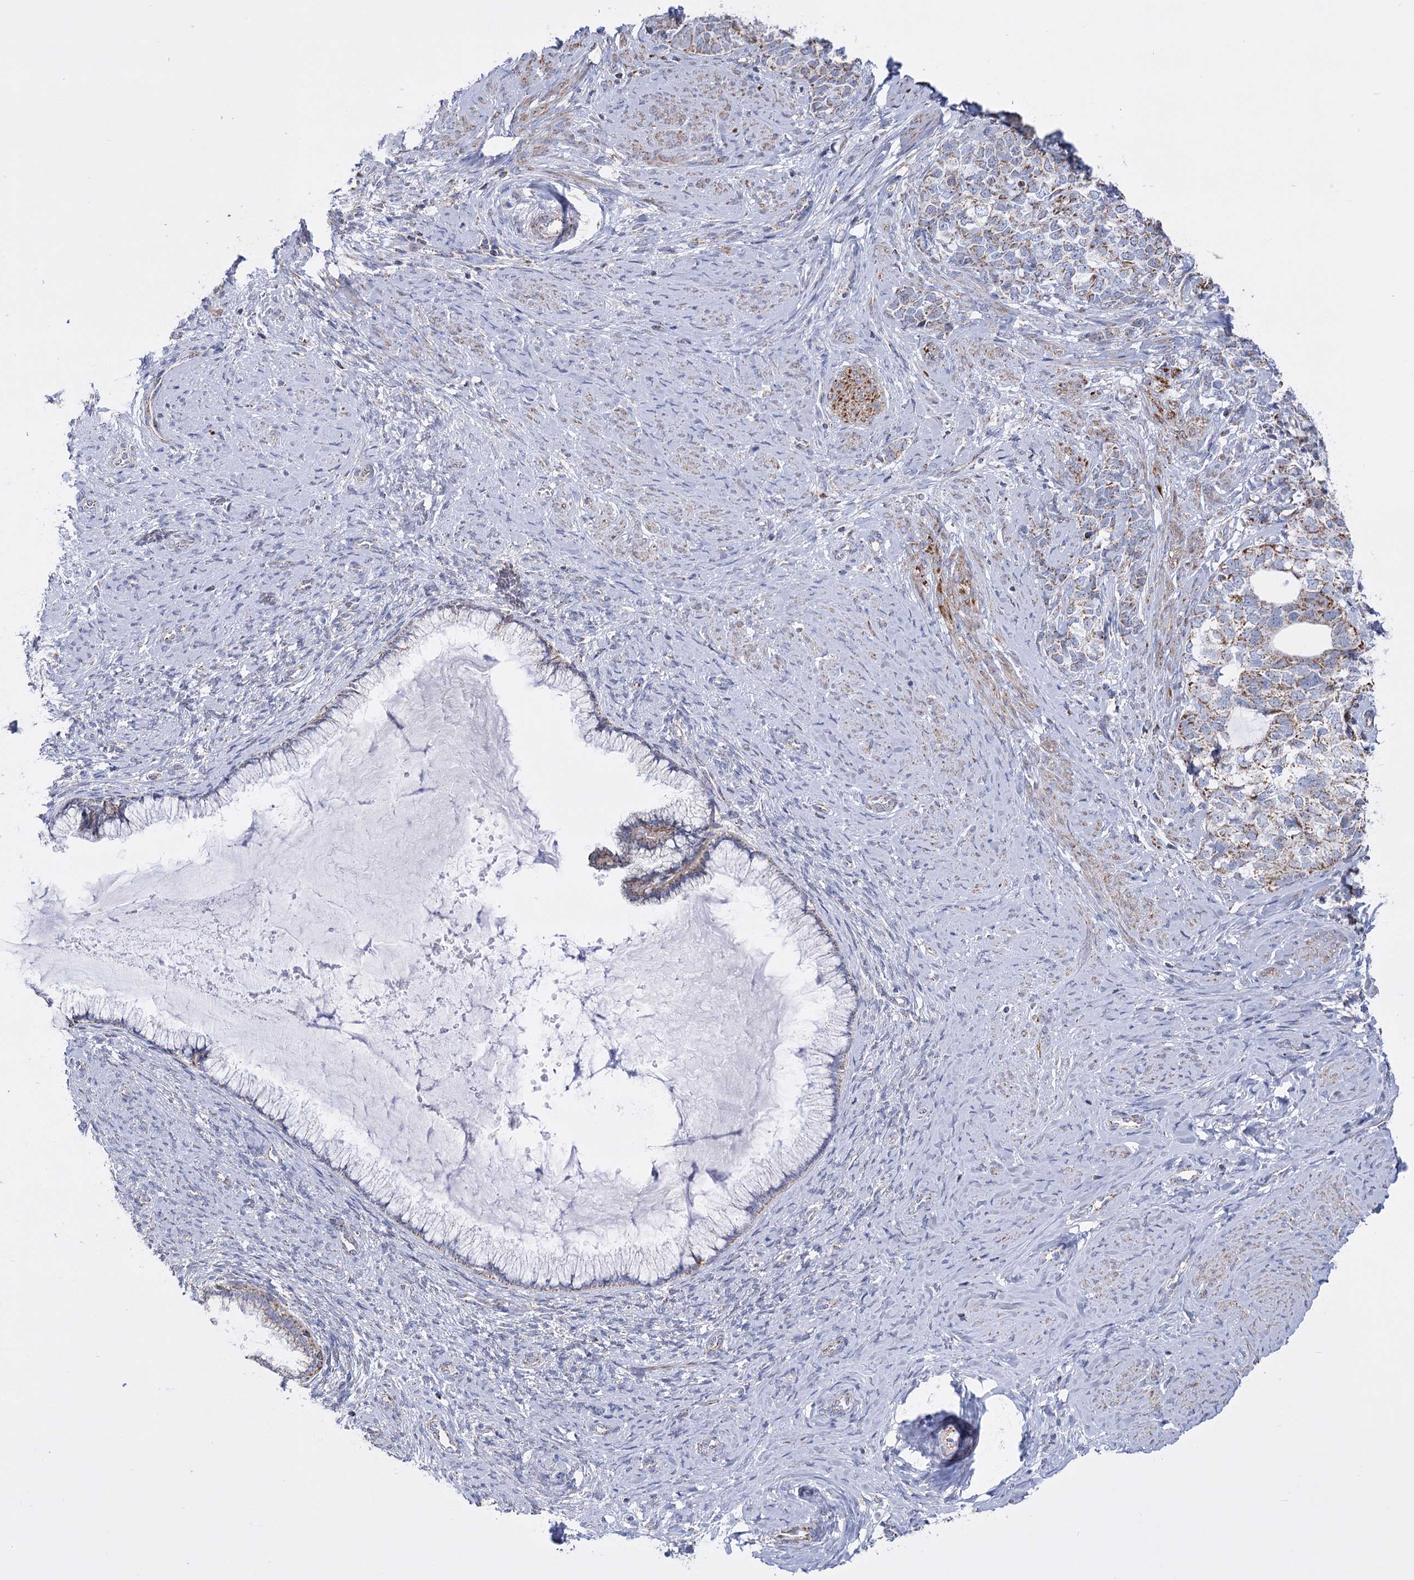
{"staining": {"intensity": "moderate", "quantity": "25%-75%", "location": "cytoplasmic/membranous"}, "tissue": "cervical cancer", "cell_type": "Tumor cells", "image_type": "cancer", "snomed": [{"axis": "morphology", "description": "Squamous cell carcinoma, NOS"}, {"axis": "topography", "description": "Cervix"}], "caption": "Immunohistochemical staining of cervical squamous cell carcinoma exhibits medium levels of moderate cytoplasmic/membranous protein staining in approximately 25%-75% of tumor cells.", "gene": "PDHB", "patient": {"sex": "female", "age": 63}}